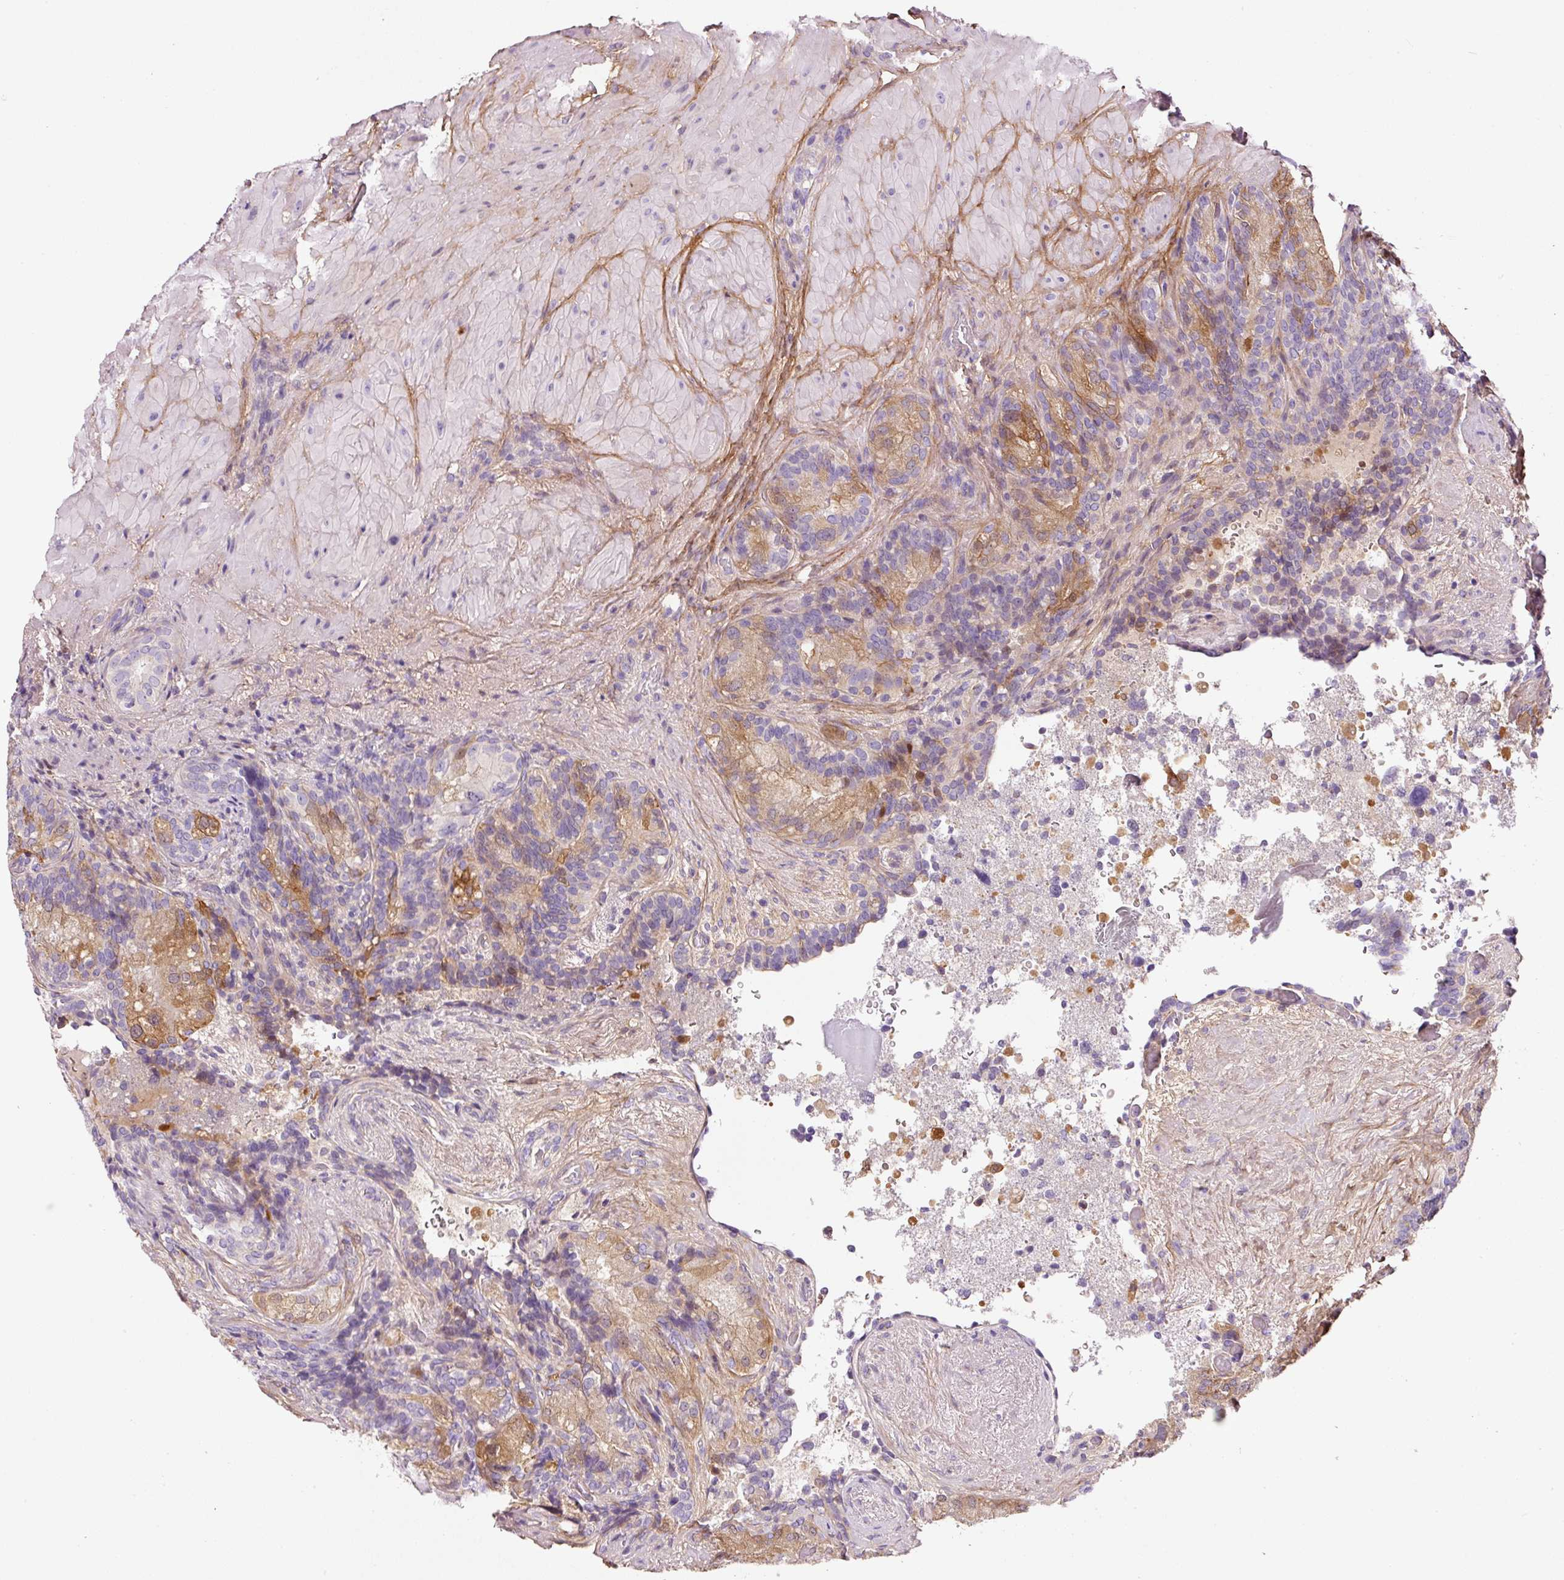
{"staining": {"intensity": "moderate", "quantity": "25%-75%", "location": "cytoplasmic/membranous"}, "tissue": "seminal vesicle", "cell_type": "Glandular cells", "image_type": "normal", "snomed": [{"axis": "morphology", "description": "Normal tissue, NOS"}, {"axis": "topography", "description": "Seminal veicle"}], "caption": "Human seminal vesicle stained with a brown dye demonstrates moderate cytoplasmic/membranous positive positivity in about 25%-75% of glandular cells.", "gene": "SOS2", "patient": {"sex": "male", "age": 69}}